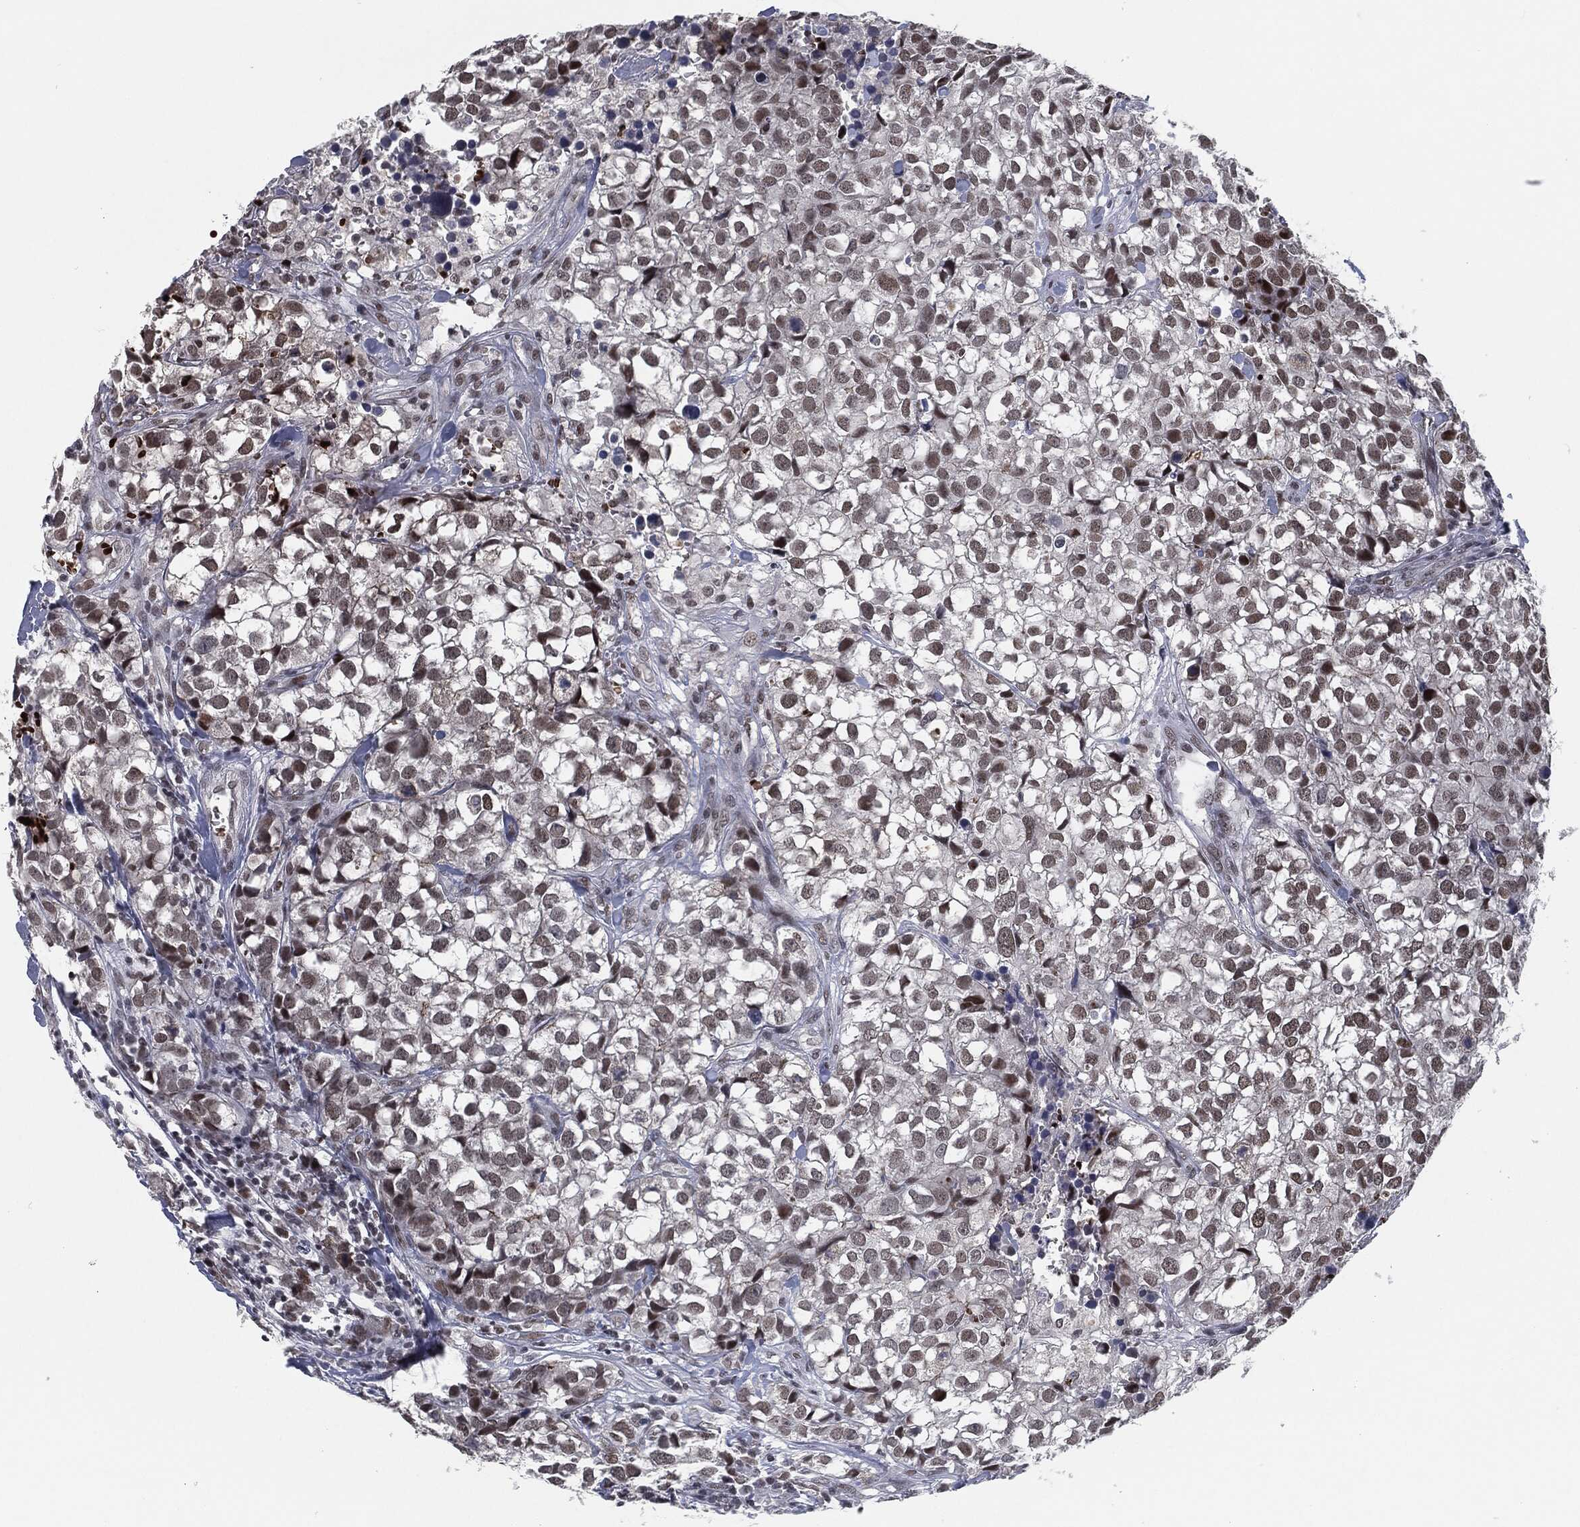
{"staining": {"intensity": "strong", "quantity": "<25%", "location": "nuclear"}, "tissue": "breast cancer", "cell_type": "Tumor cells", "image_type": "cancer", "snomed": [{"axis": "morphology", "description": "Duct carcinoma"}, {"axis": "topography", "description": "Breast"}], "caption": "A histopathology image of human breast cancer stained for a protein demonstrates strong nuclear brown staining in tumor cells.", "gene": "ANXA1", "patient": {"sex": "female", "age": 30}}